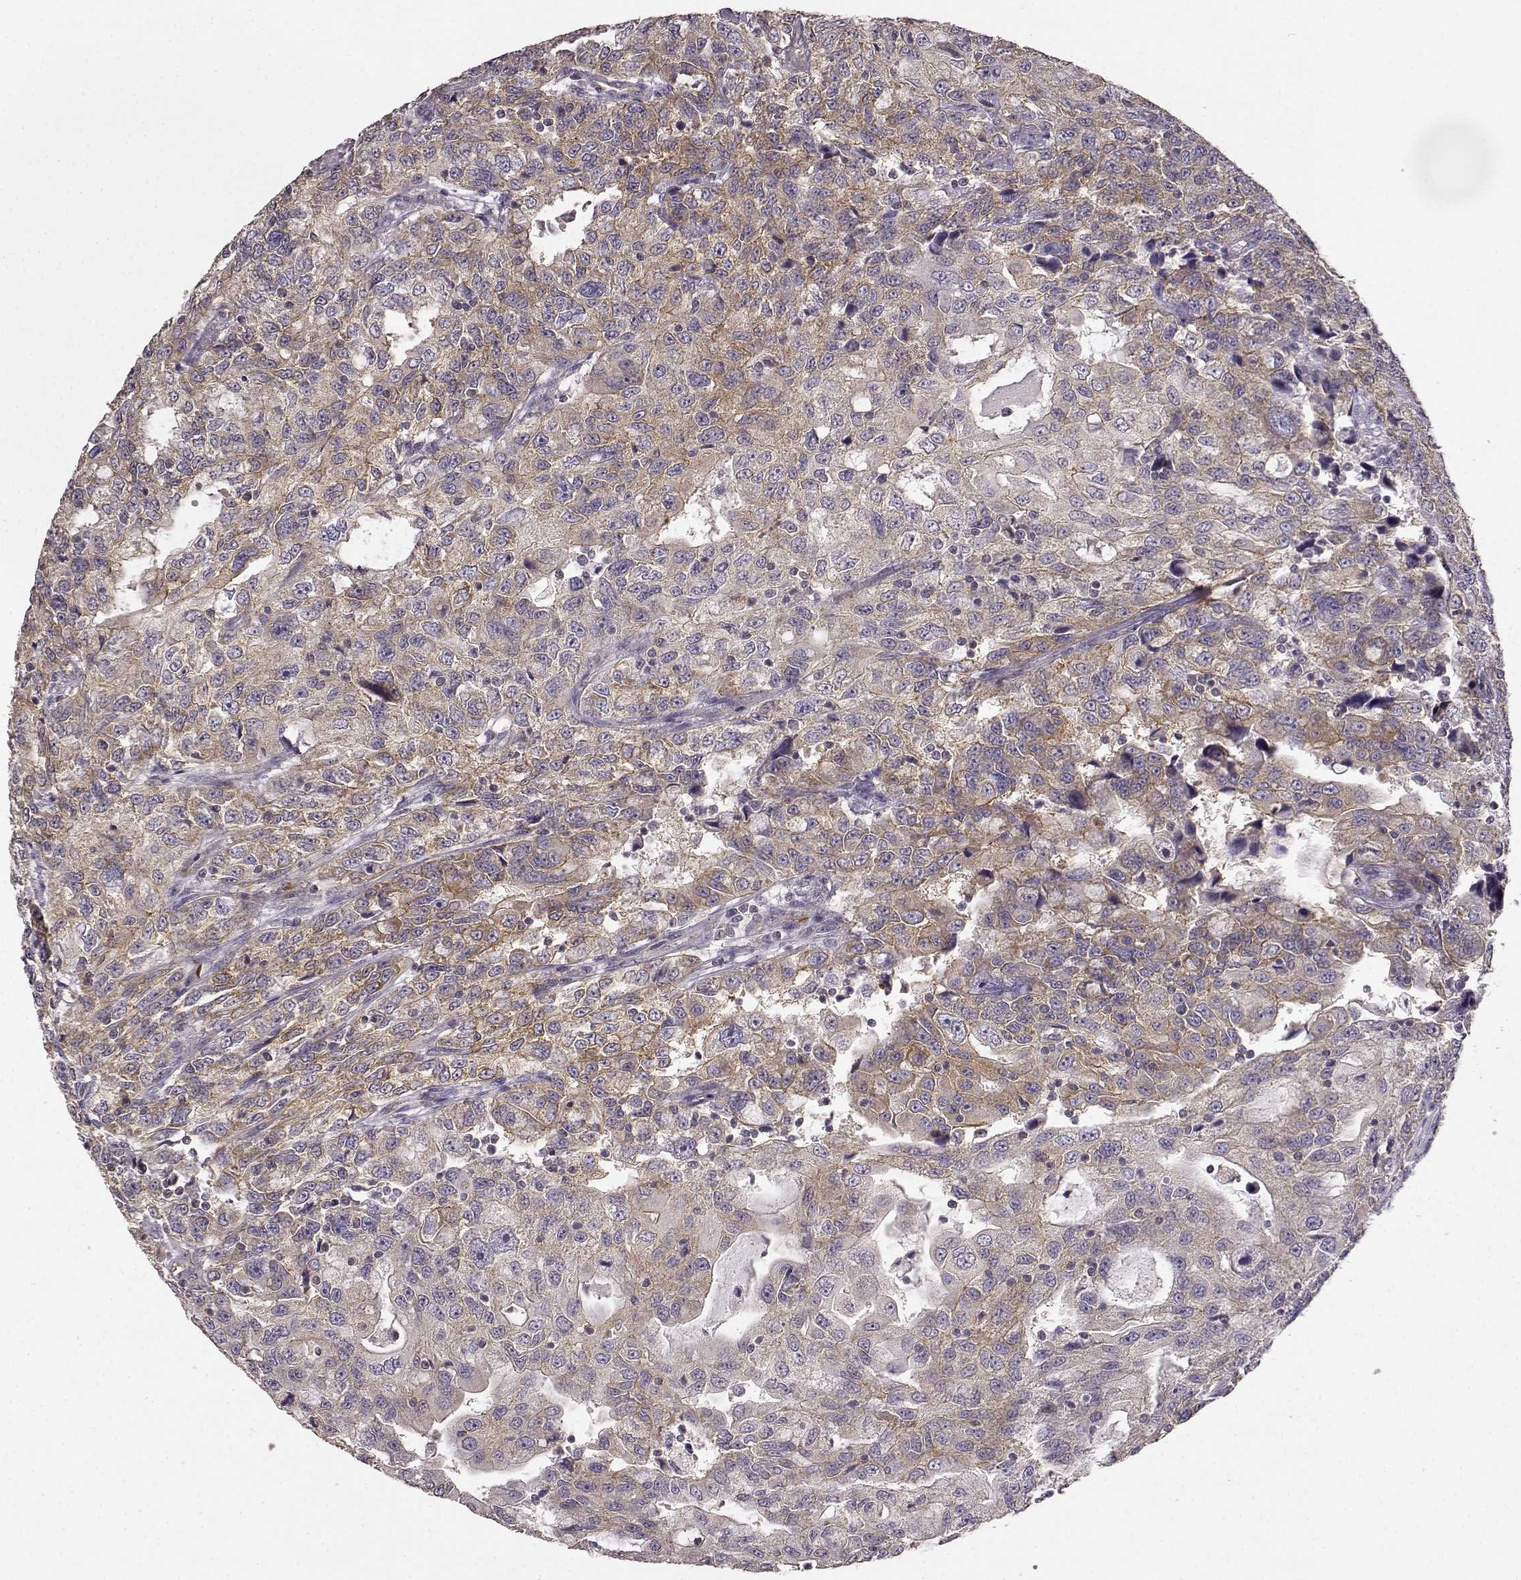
{"staining": {"intensity": "moderate", "quantity": ">75%", "location": "cytoplasmic/membranous"}, "tissue": "urothelial cancer", "cell_type": "Tumor cells", "image_type": "cancer", "snomed": [{"axis": "morphology", "description": "Urothelial carcinoma, NOS"}, {"axis": "morphology", "description": "Urothelial carcinoma, High grade"}, {"axis": "topography", "description": "Urinary bladder"}], "caption": "An IHC image of neoplastic tissue is shown. Protein staining in brown shows moderate cytoplasmic/membranous positivity in urothelial cancer within tumor cells.", "gene": "ERBB3", "patient": {"sex": "female", "age": 73}}